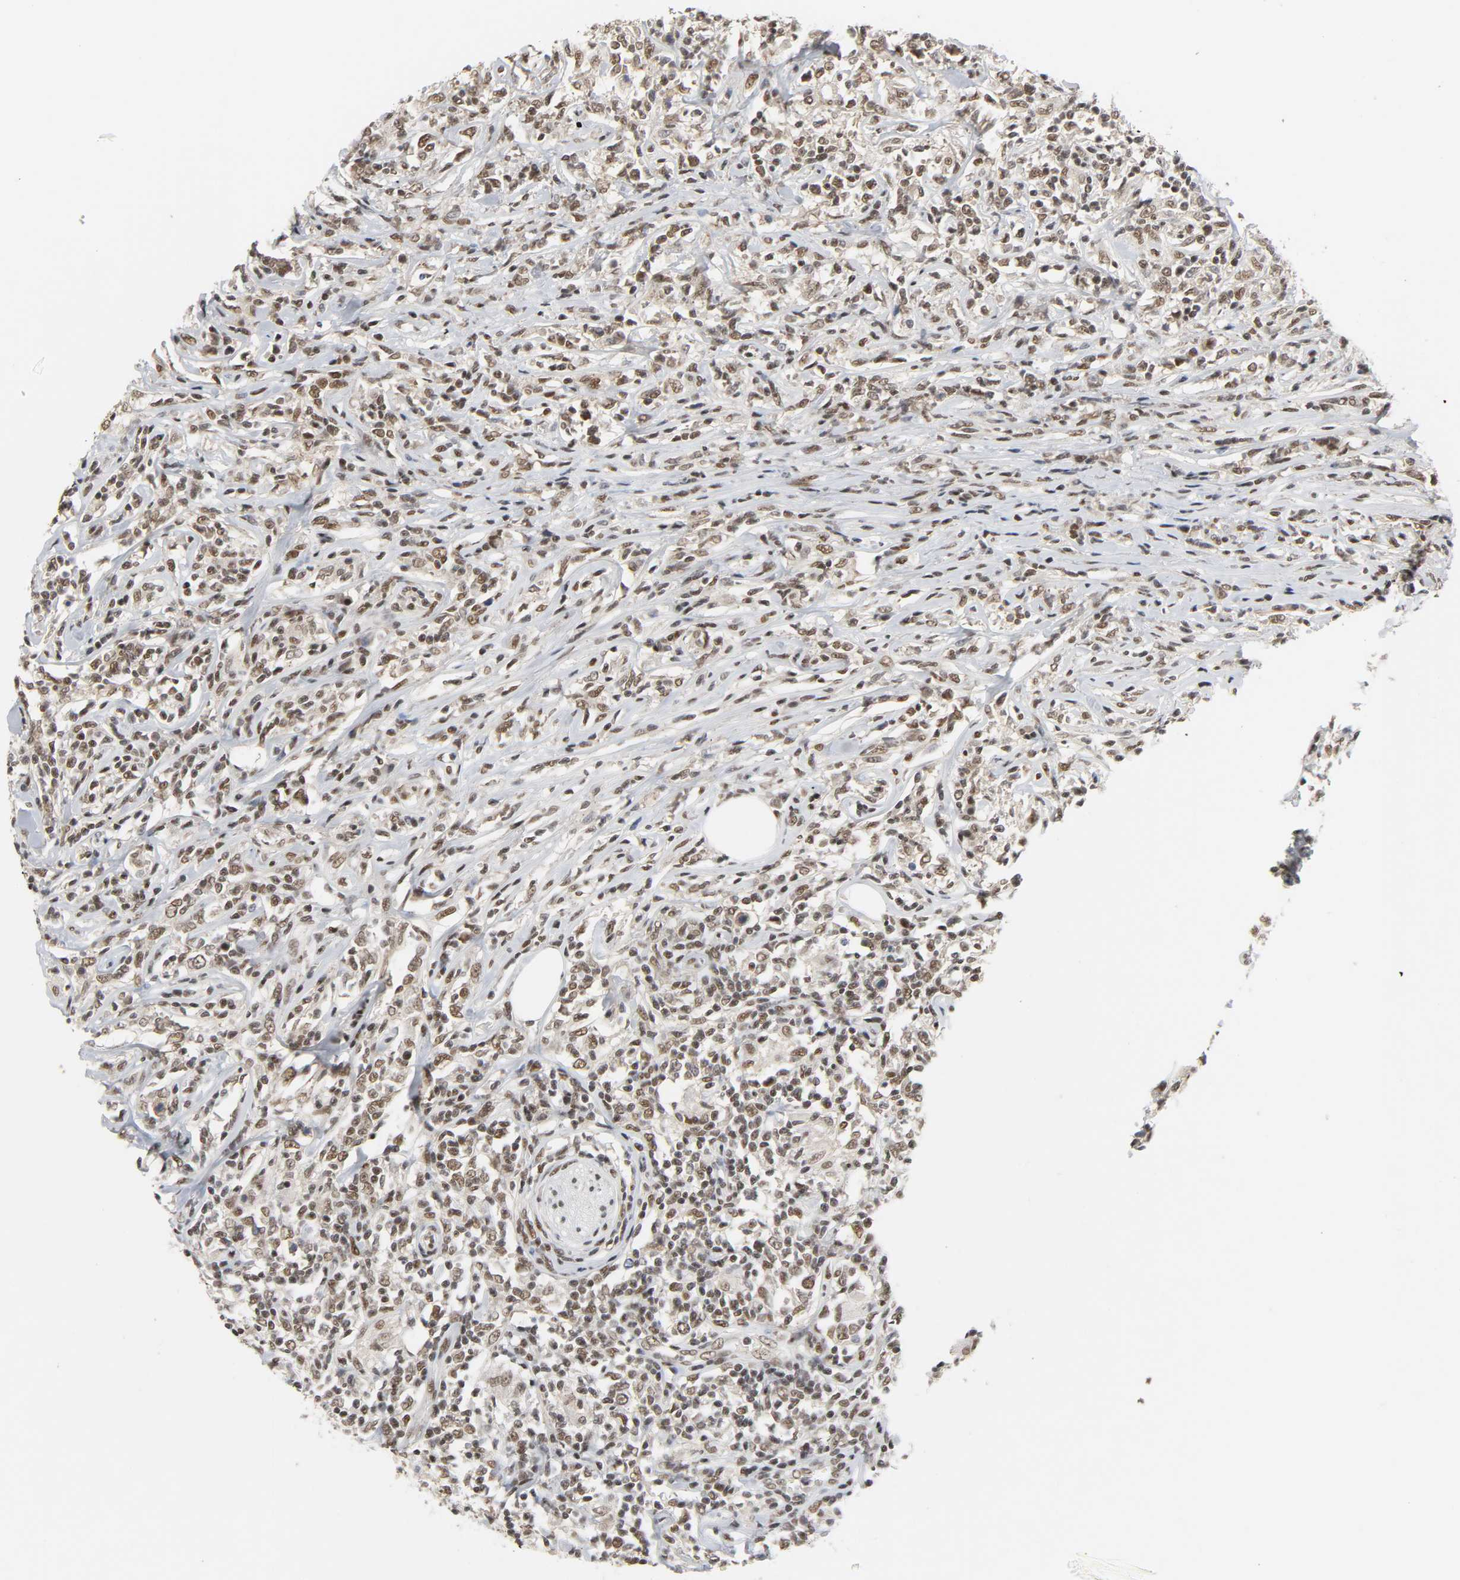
{"staining": {"intensity": "moderate", "quantity": ">75%", "location": "nuclear"}, "tissue": "lymphoma", "cell_type": "Tumor cells", "image_type": "cancer", "snomed": [{"axis": "morphology", "description": "Malignant lymphoma, non-Hodgkin's type, High grade"}, {"axis": "topography", "description": "Lymph node"}], "caption": "High-magnification brightfield microscopy of lymphoma stained with DAB (brown) and counterstained with hematoxylin (blue). tumor cells exhibit moderate nuclear staining is present in about>75% of cells. (DAB IHC, brown staining for protein, blue staining for nuclei).", "gene": "NCOA6", "patient": {"sex": "female", "age": 84}}